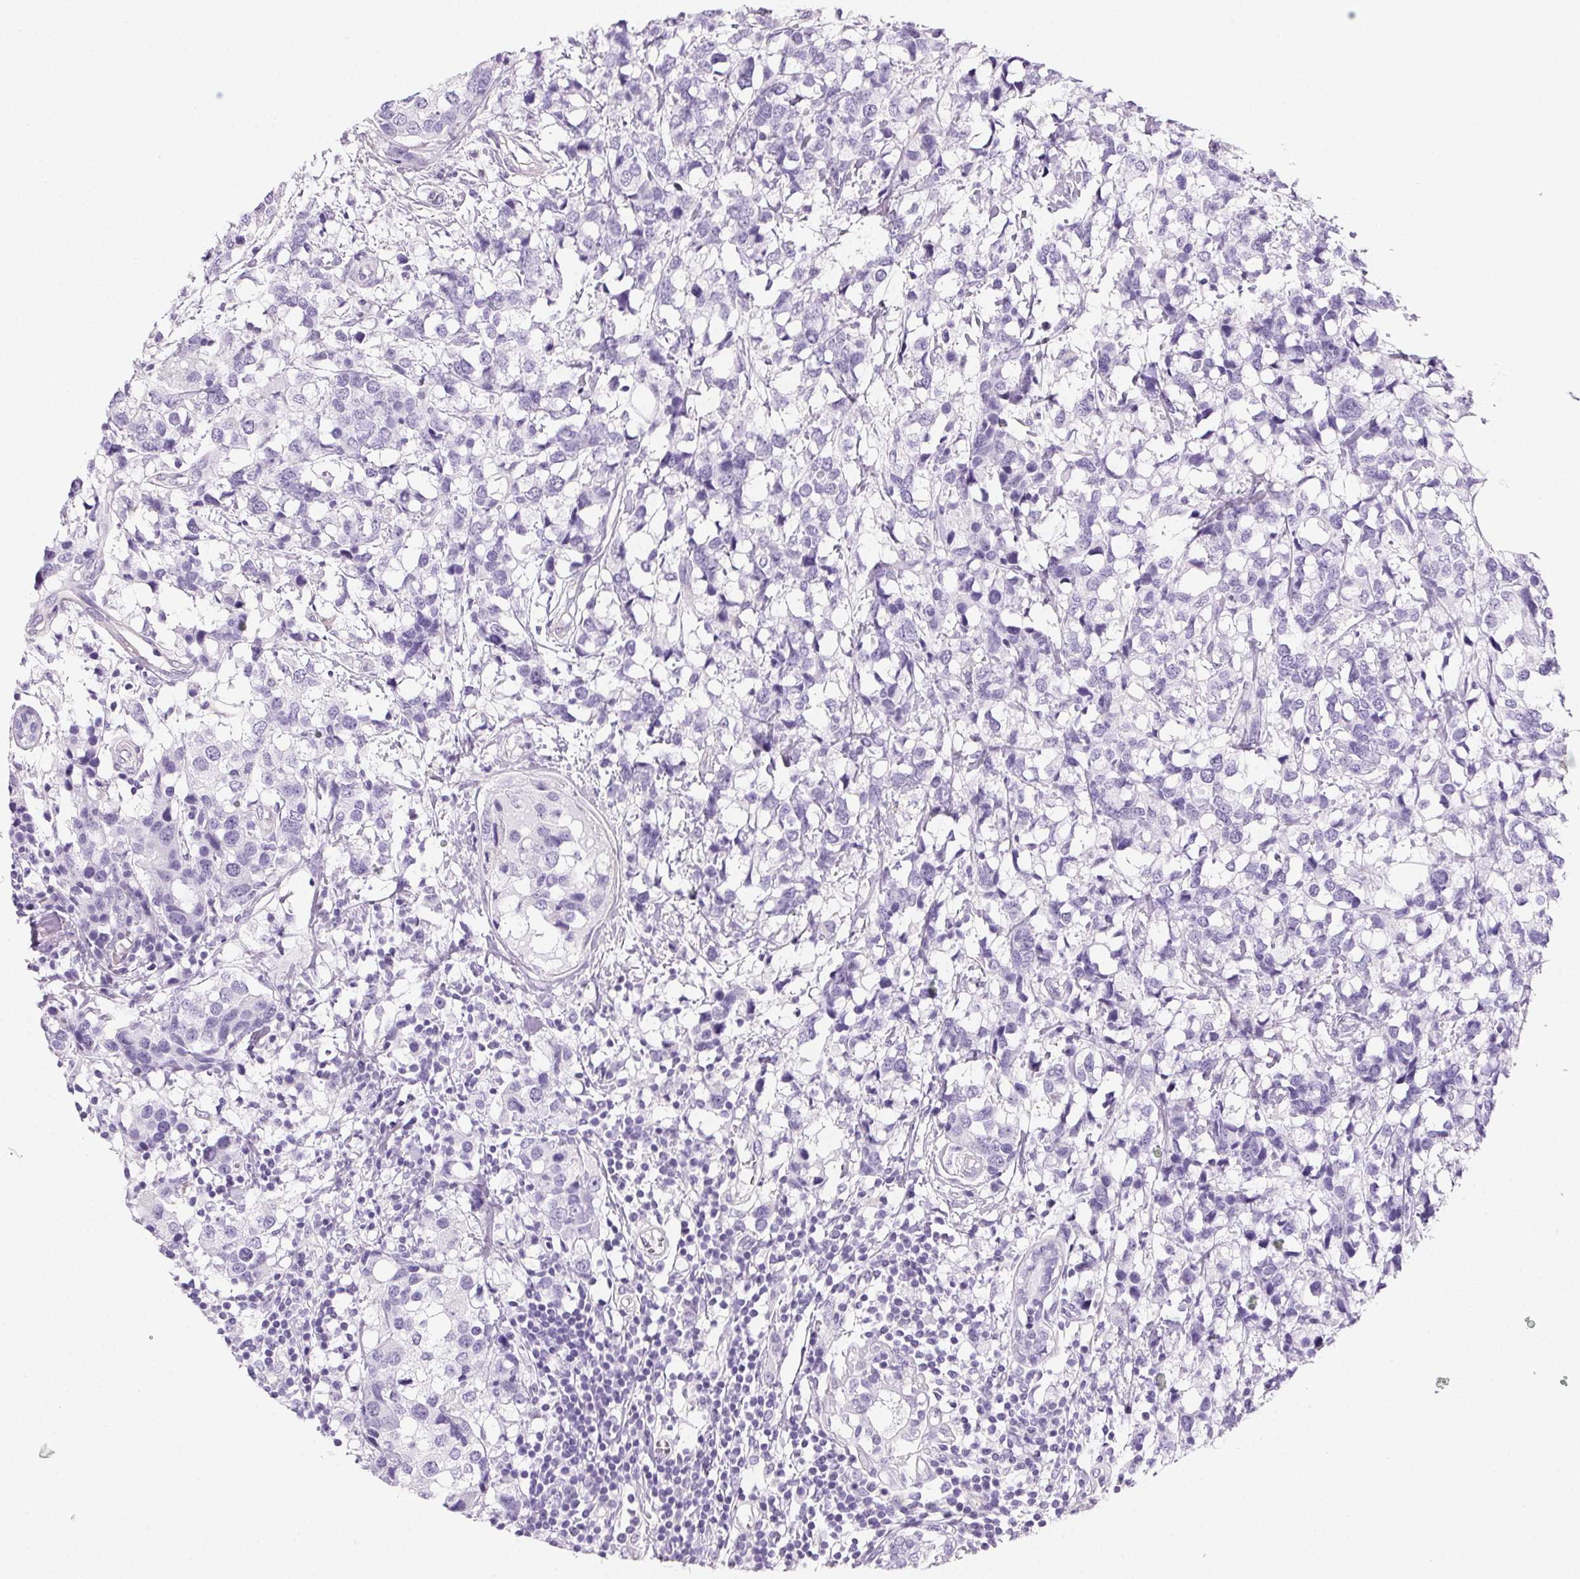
{"staining": {"intensity": "negative", "quantity": "none", "location": "none"}, "tissue": "breast cancer", "cell_type": "Tumor cells", "image_type": "cancer", "snomed": [{"axis": "morphology", "description": "Lobular carcinoma"}, {"axis": "topography", "description": "Breast"}], "caption": "Human lobular carcinoma (breast) stained for a protein using immunohistochemistry (IHC) displays no expression in tumor cells.", "gene": "PRSS3", "patient": {"sex": "female", "age": 59}}